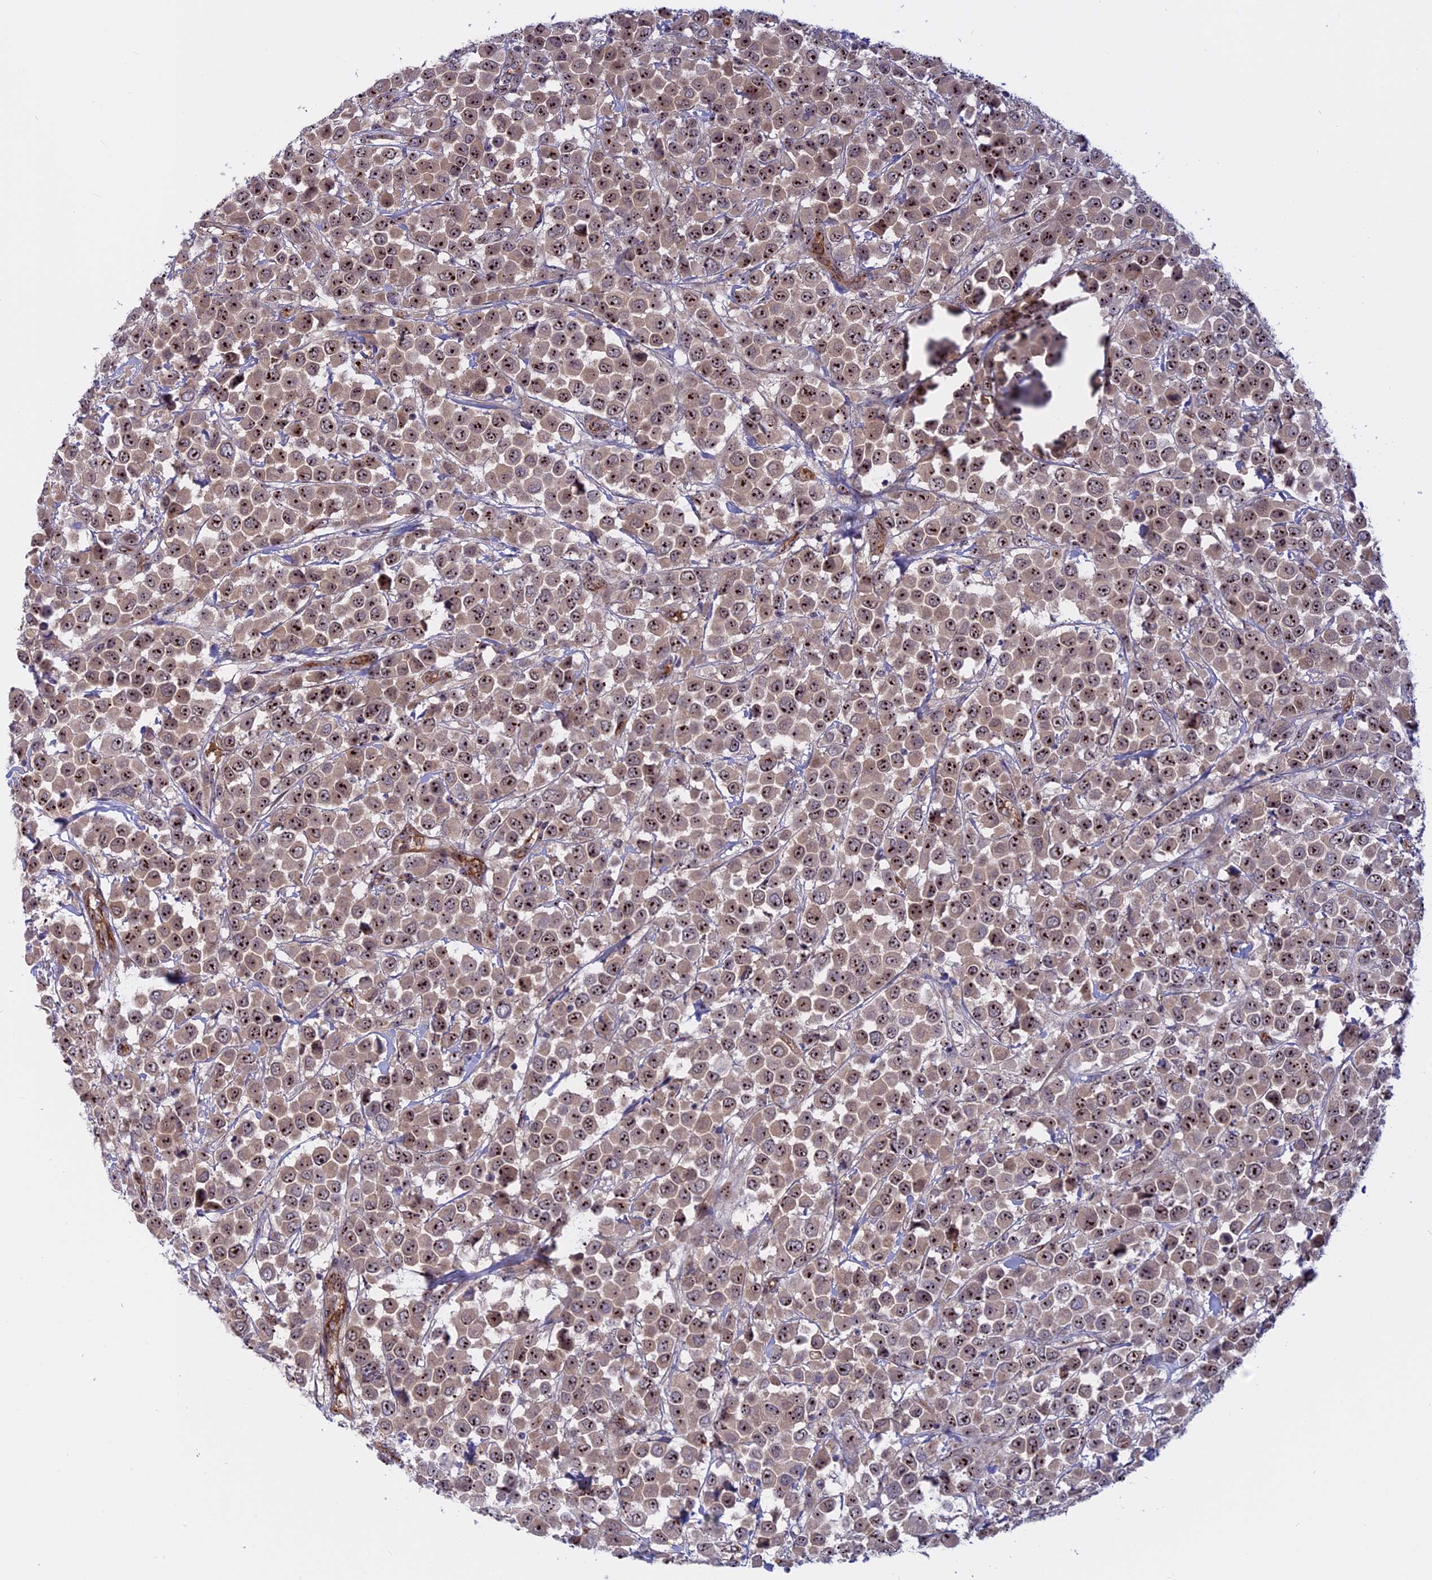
{"staining": {"intensity": "moderate", "quantity": ">75%", "location": "nuclear"}, "tissue": "breast cancer", "cell_type": "Tumor cells", "image_type": "cancer", "snomed": [{"axis": "morphology", "description": "Duct carcinoma"}, {"axis": "topography", "description": "Breast"}], "caption": "Protein expression analysis of breast intraductal carcinoma shows moderate nuclear expression in approximately >75% of tumor cells. Nuclei are stained in blue.", "gene": "DBNDD1", "patient": {"sex": "female", "age": 61}}